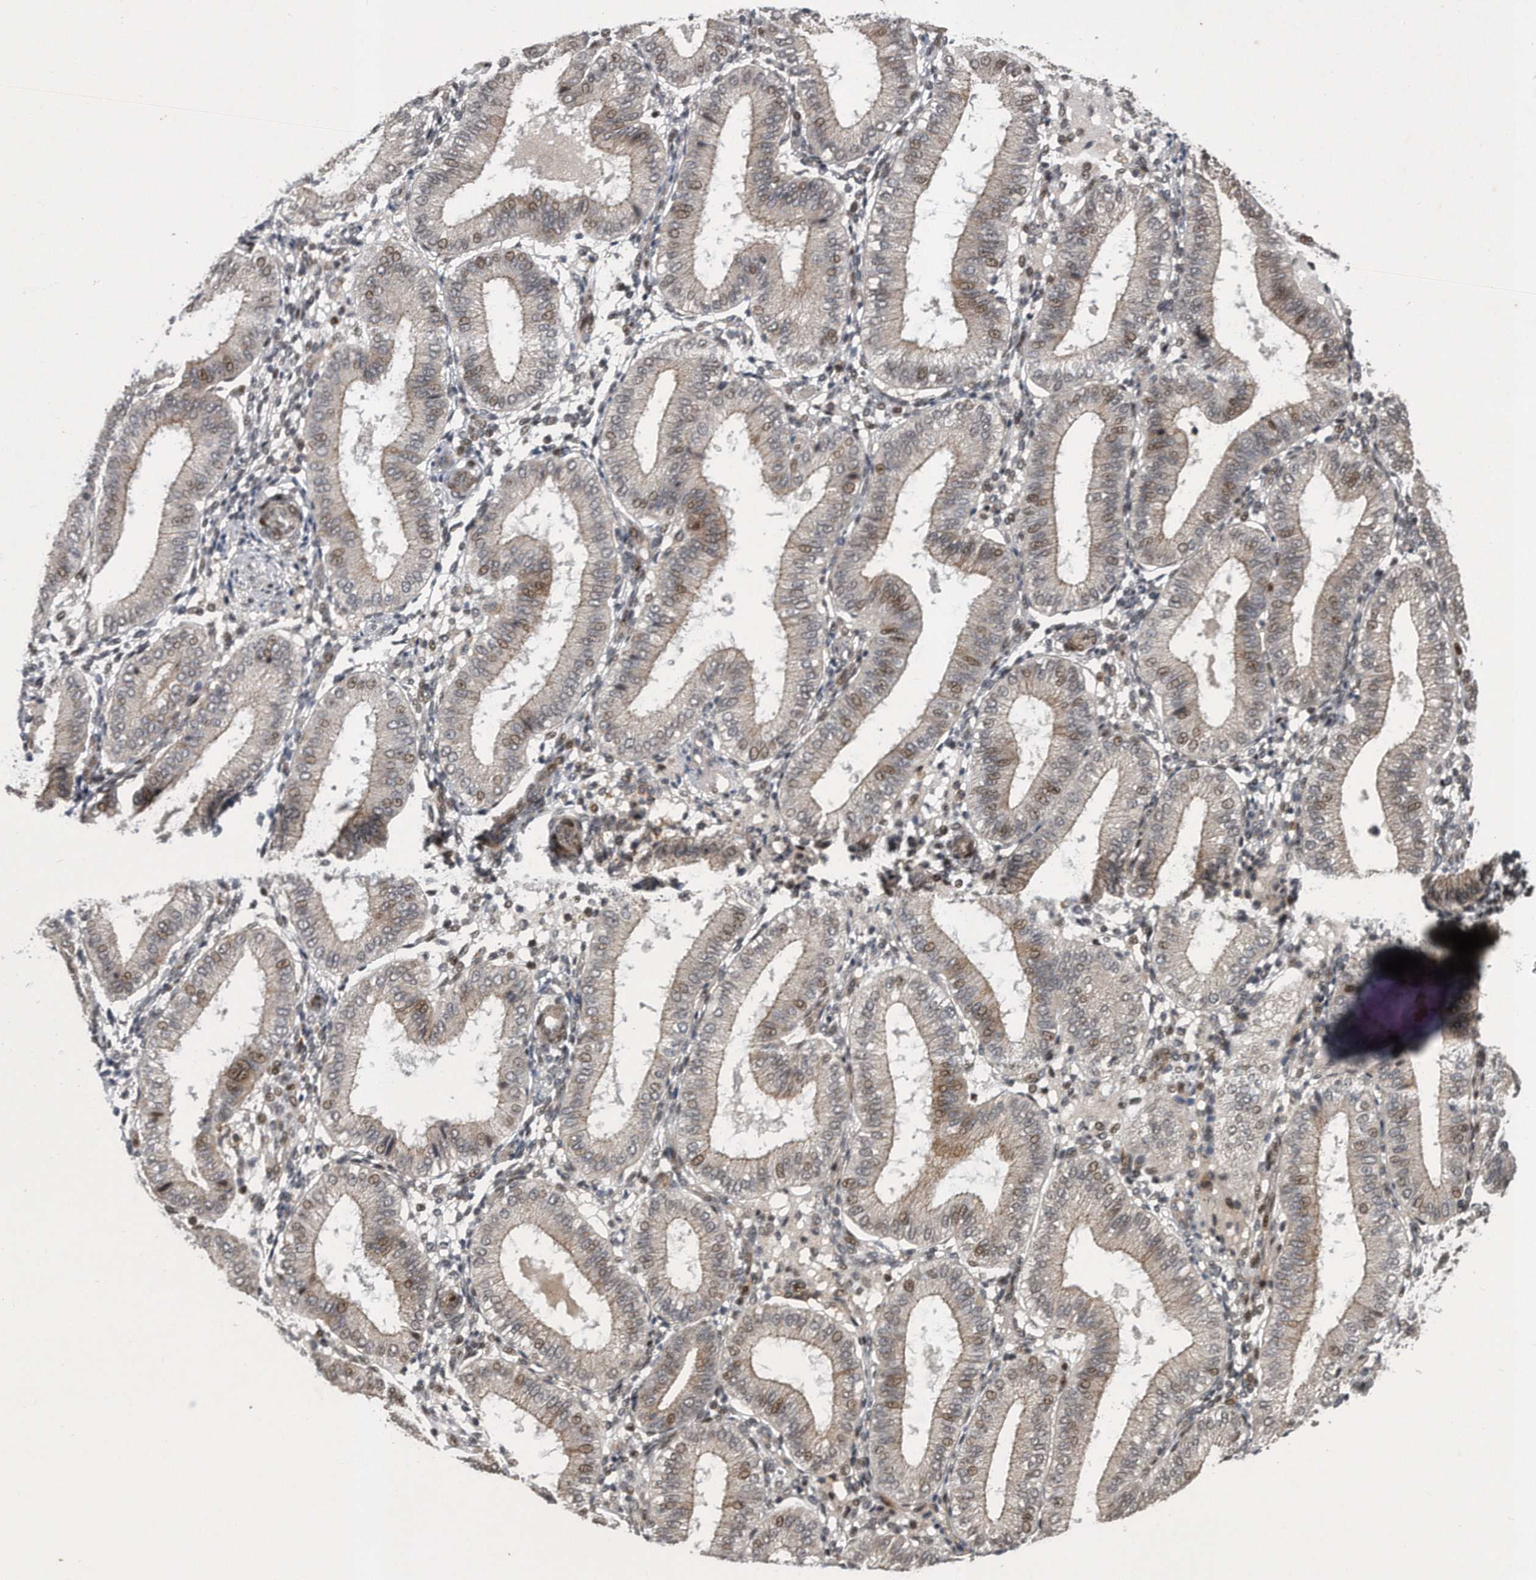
{"staining": {"intensity": "weak", "quantity": "<25%", "location": "cytoplasmic/membranous"}, "tissue": "endometrium", "cell_type": "Cells in endometrial stroma", "image_type": "normal", "snomed": [{"axis": "morphology", "description": "Normal tissue, NOS"}, {"axis": "topography", "description": "Endometrium"}], "caption": "High power microscopy image of an immunohistochemistry (IHC) image of normal endometrium, revealing no significant positivity in cells in endometrial stroma.", "gene": "PGBD2", "patient": {"sex": "female", "age": 39}}